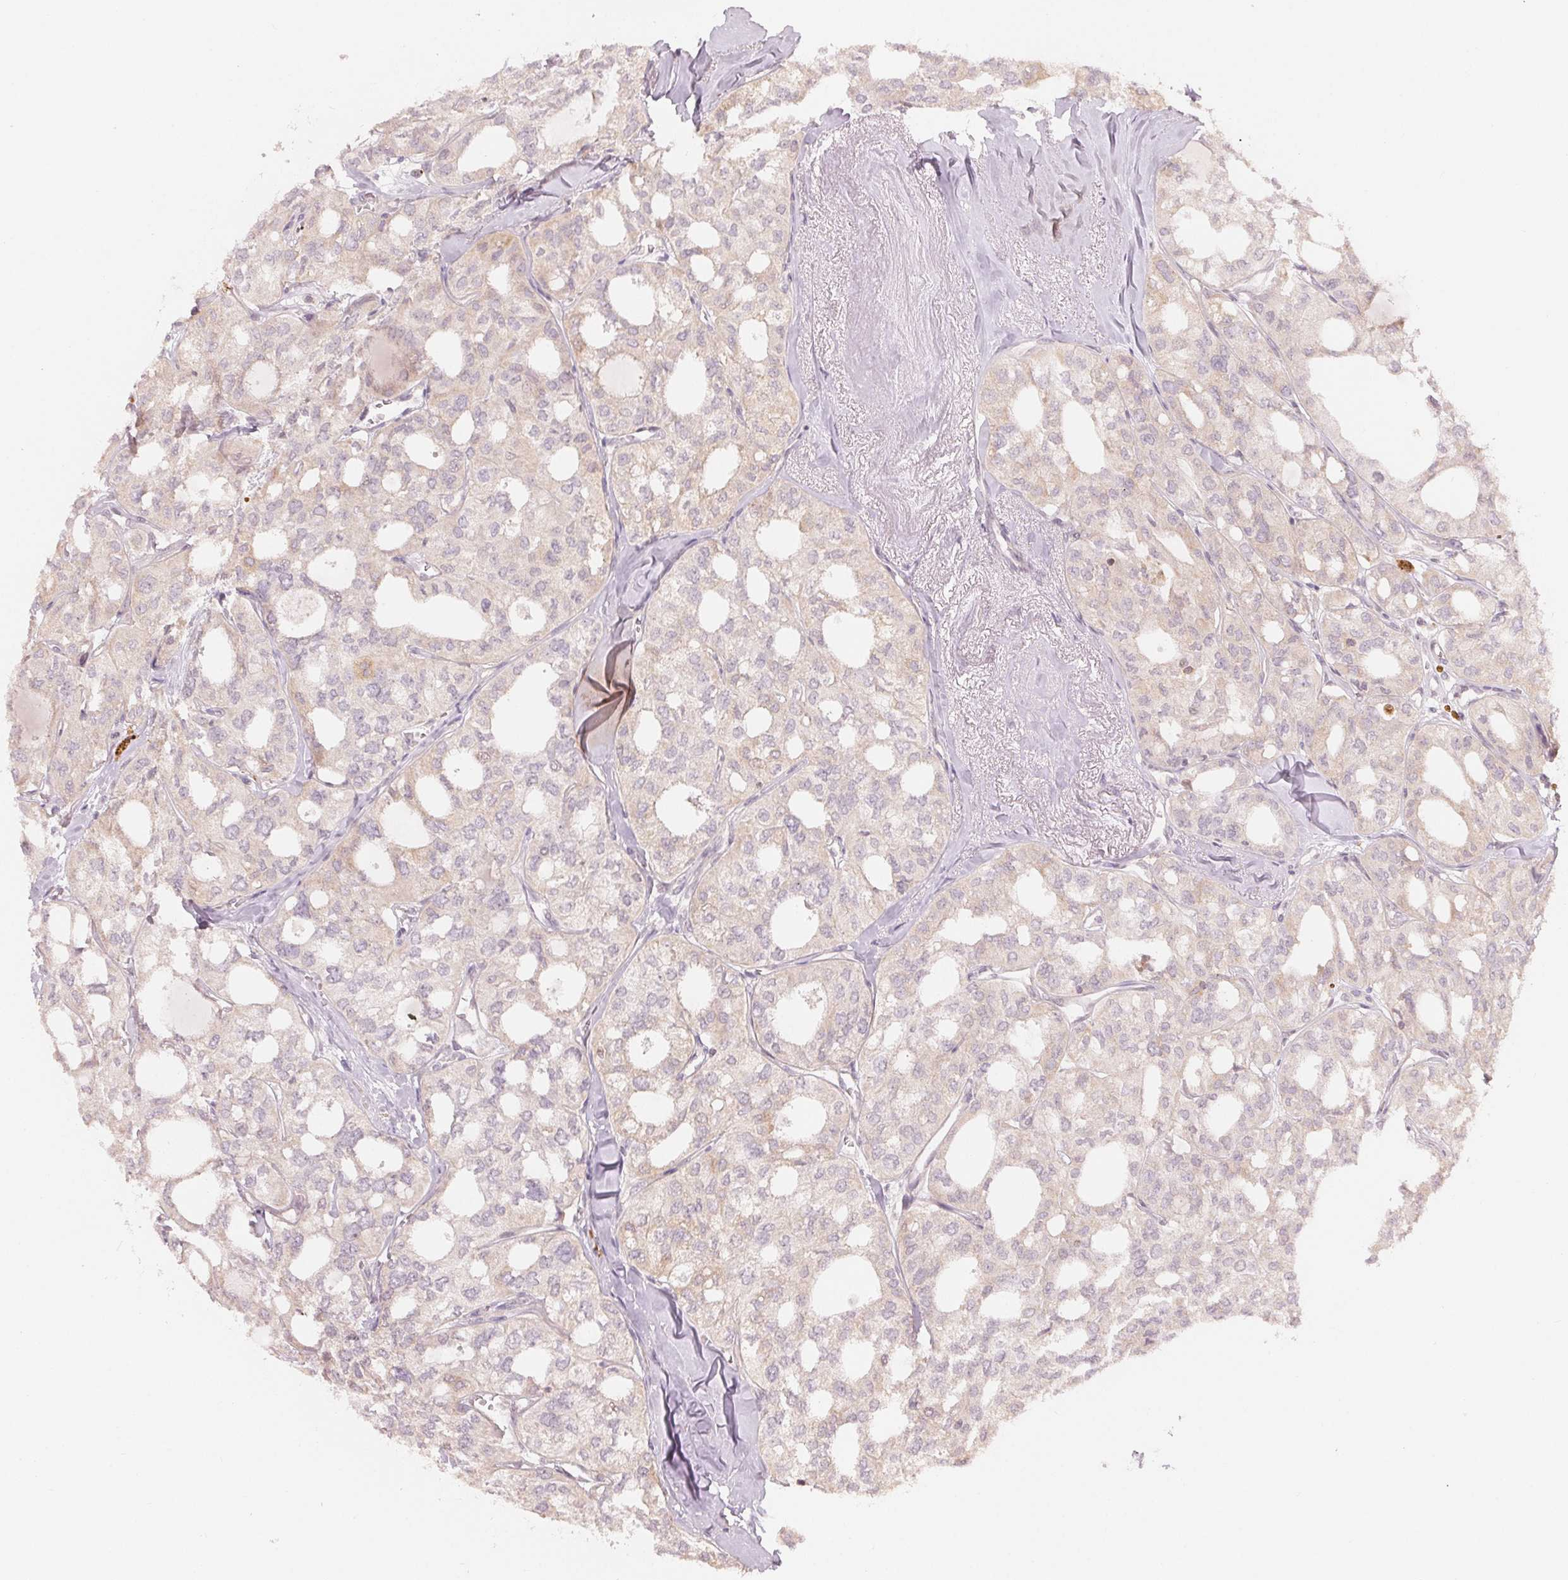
{"staining": {"intensity": "negative", "quantity": "none", "location": "none"}, "tissue": "thyroid cancer", "cell_type": "Tumor cells", "image_type": "cancer", "snomed": [{"axis": "morphology", "description": "Follicular adenoma carcinoma, NOS"}, {"axis": "topography", "description": "Thyroid gland"}], "caption": "Tumor cells show no significant protein staining in thyroid cancer (follicular adenoma carcinoma). Nuclei are stained in blue.", "gene": "DENND2C", "patient": {"sex": "male", "age": 75}}